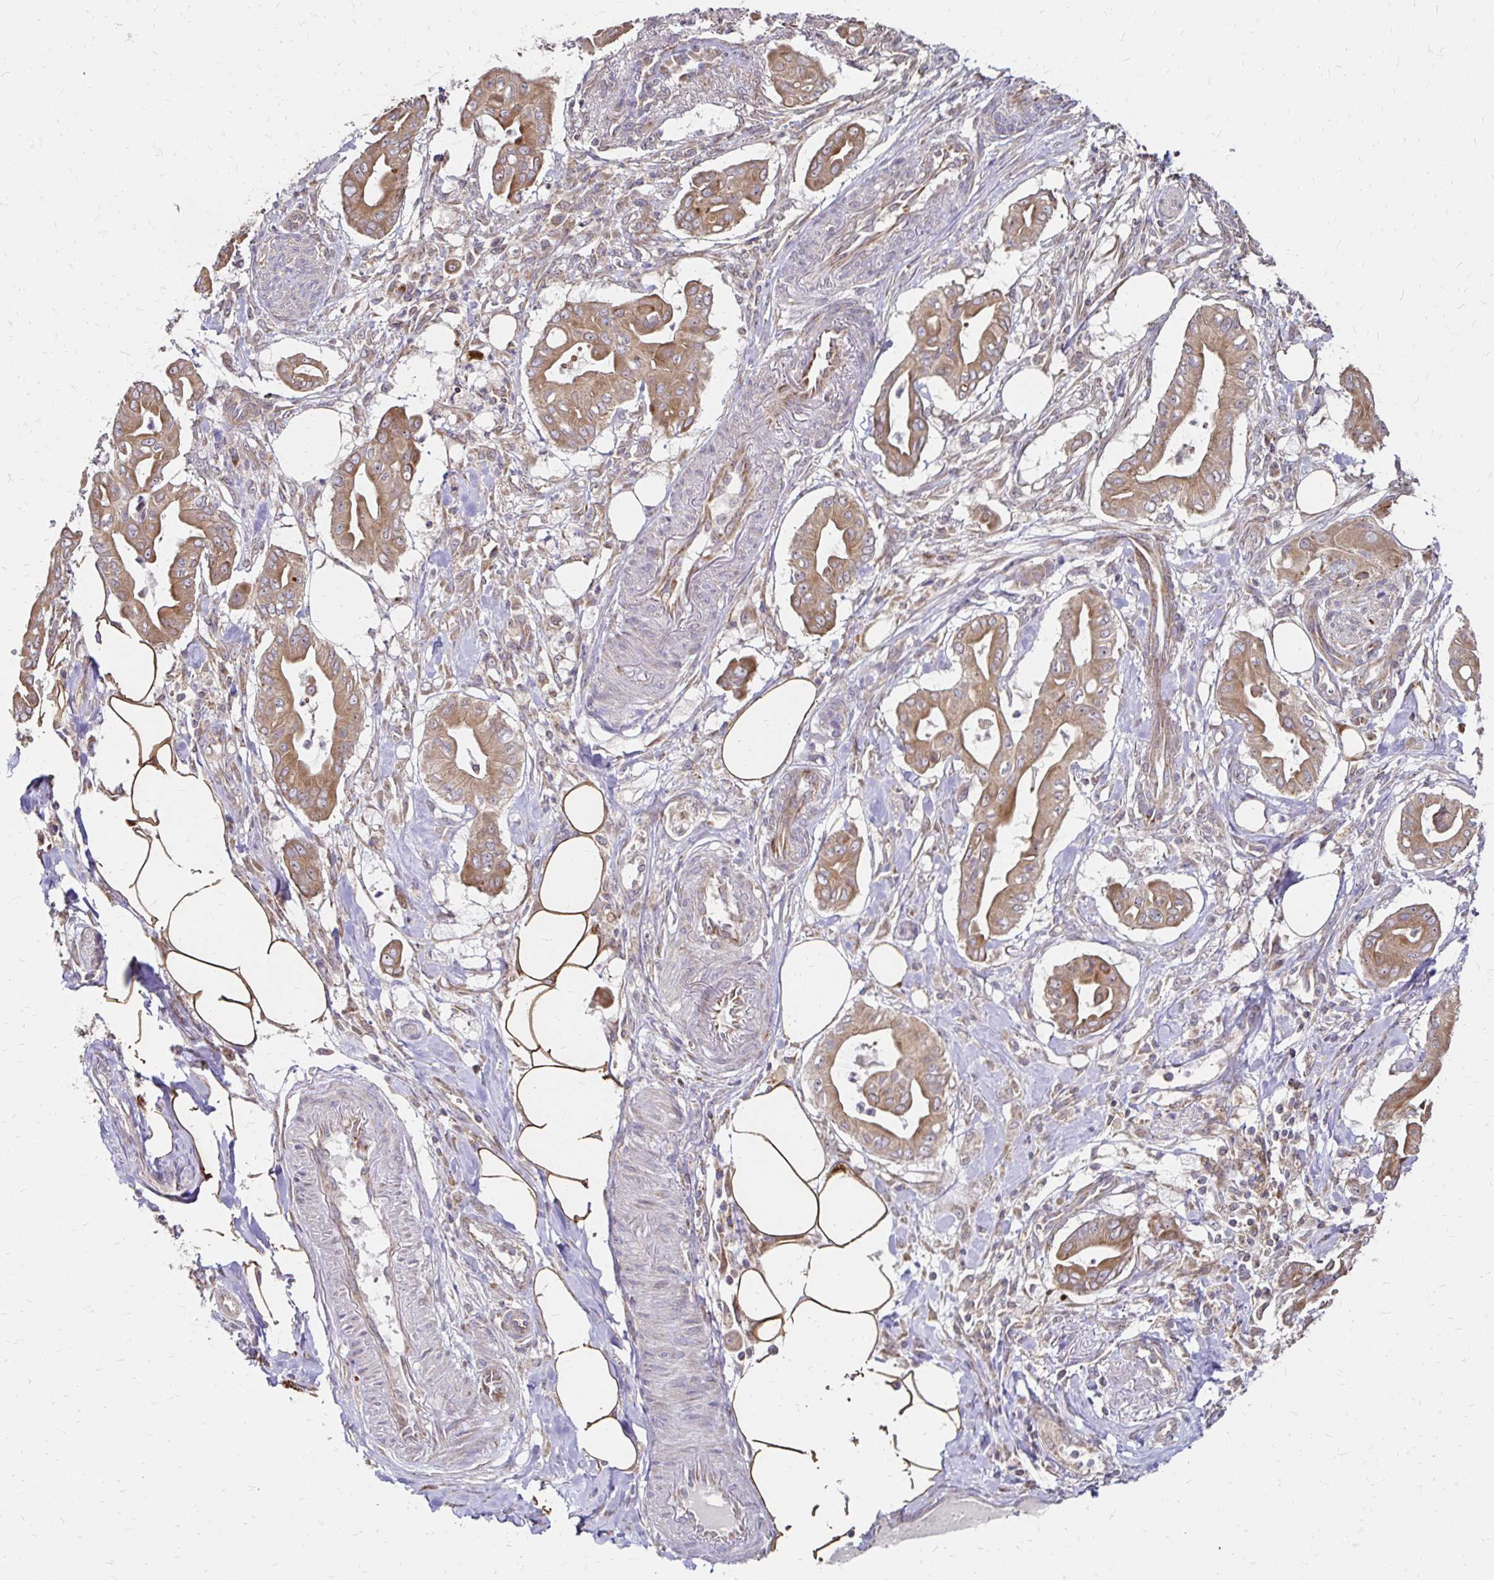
{"staining": {"intensity": "moderate", "quantity": ">75%", "location": "cytoplasmic/membranous"}, "tissue": "pancreatic cancer", "cell_type": "Tumor cells", "image_type": "cancer", "snomed": [{"axis": "morphology", "description": "Adenocarcinoma, NOS"}, {"axis": "topography", "description": "Pancreas"}], "caption": "IHC micrograph of neoplastic tissue: pancreatic cancer stained using immunohistochemistry (IHC) displays medium levels of moderate protein expression localized specifically in the cytoplasmic/membranous of tumor cells, appearing as a cytoplasmic/membranous brown color.", "gene": "ZW10", "patient": {"sex": "male", "age": 71}}